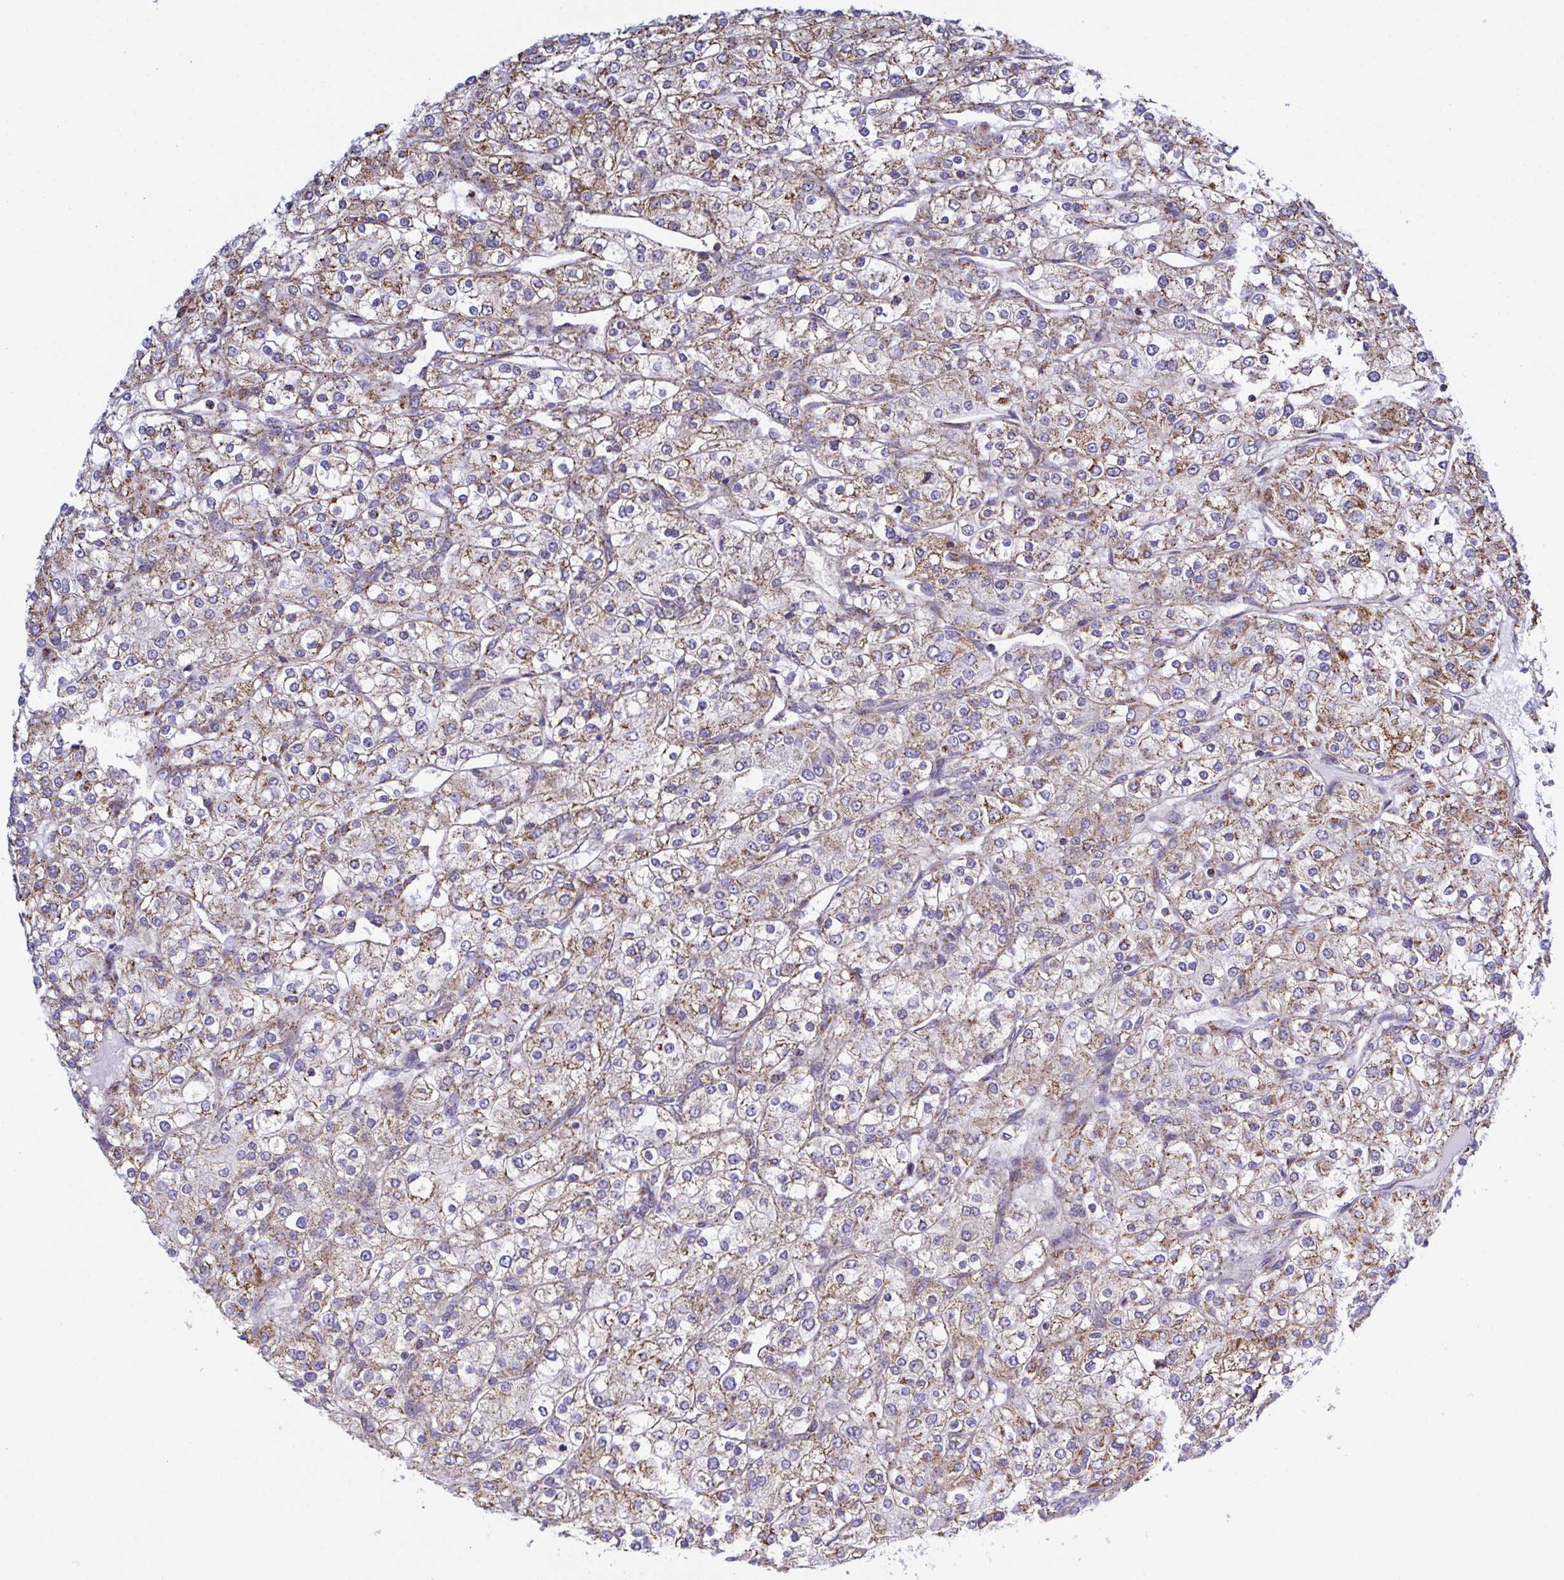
{"staining": {"intensity": "moderate", "quantity": ">75%", "location": "cytoplasmic/membranous"}, "tissue": "renal cancer", "cell_type": "Tumor cells", "image_type": "cancer", "snomed": [{"axis": "morphology", "description": "Adenocarcinoma, NOS"}, {"axis": "topography", "description": "Kidney"}], "caption": "Immunohistochemical staining of human adenocarcinoma (renal) shows moderate cytoplasmic/membranous protein expression in approximately >75% of tumor cells. (DAB IHC, brown staining for protein, blue staining for nuclei).", "gene": "CSDE1", "patient": {"sex": "male", "age": 80}}